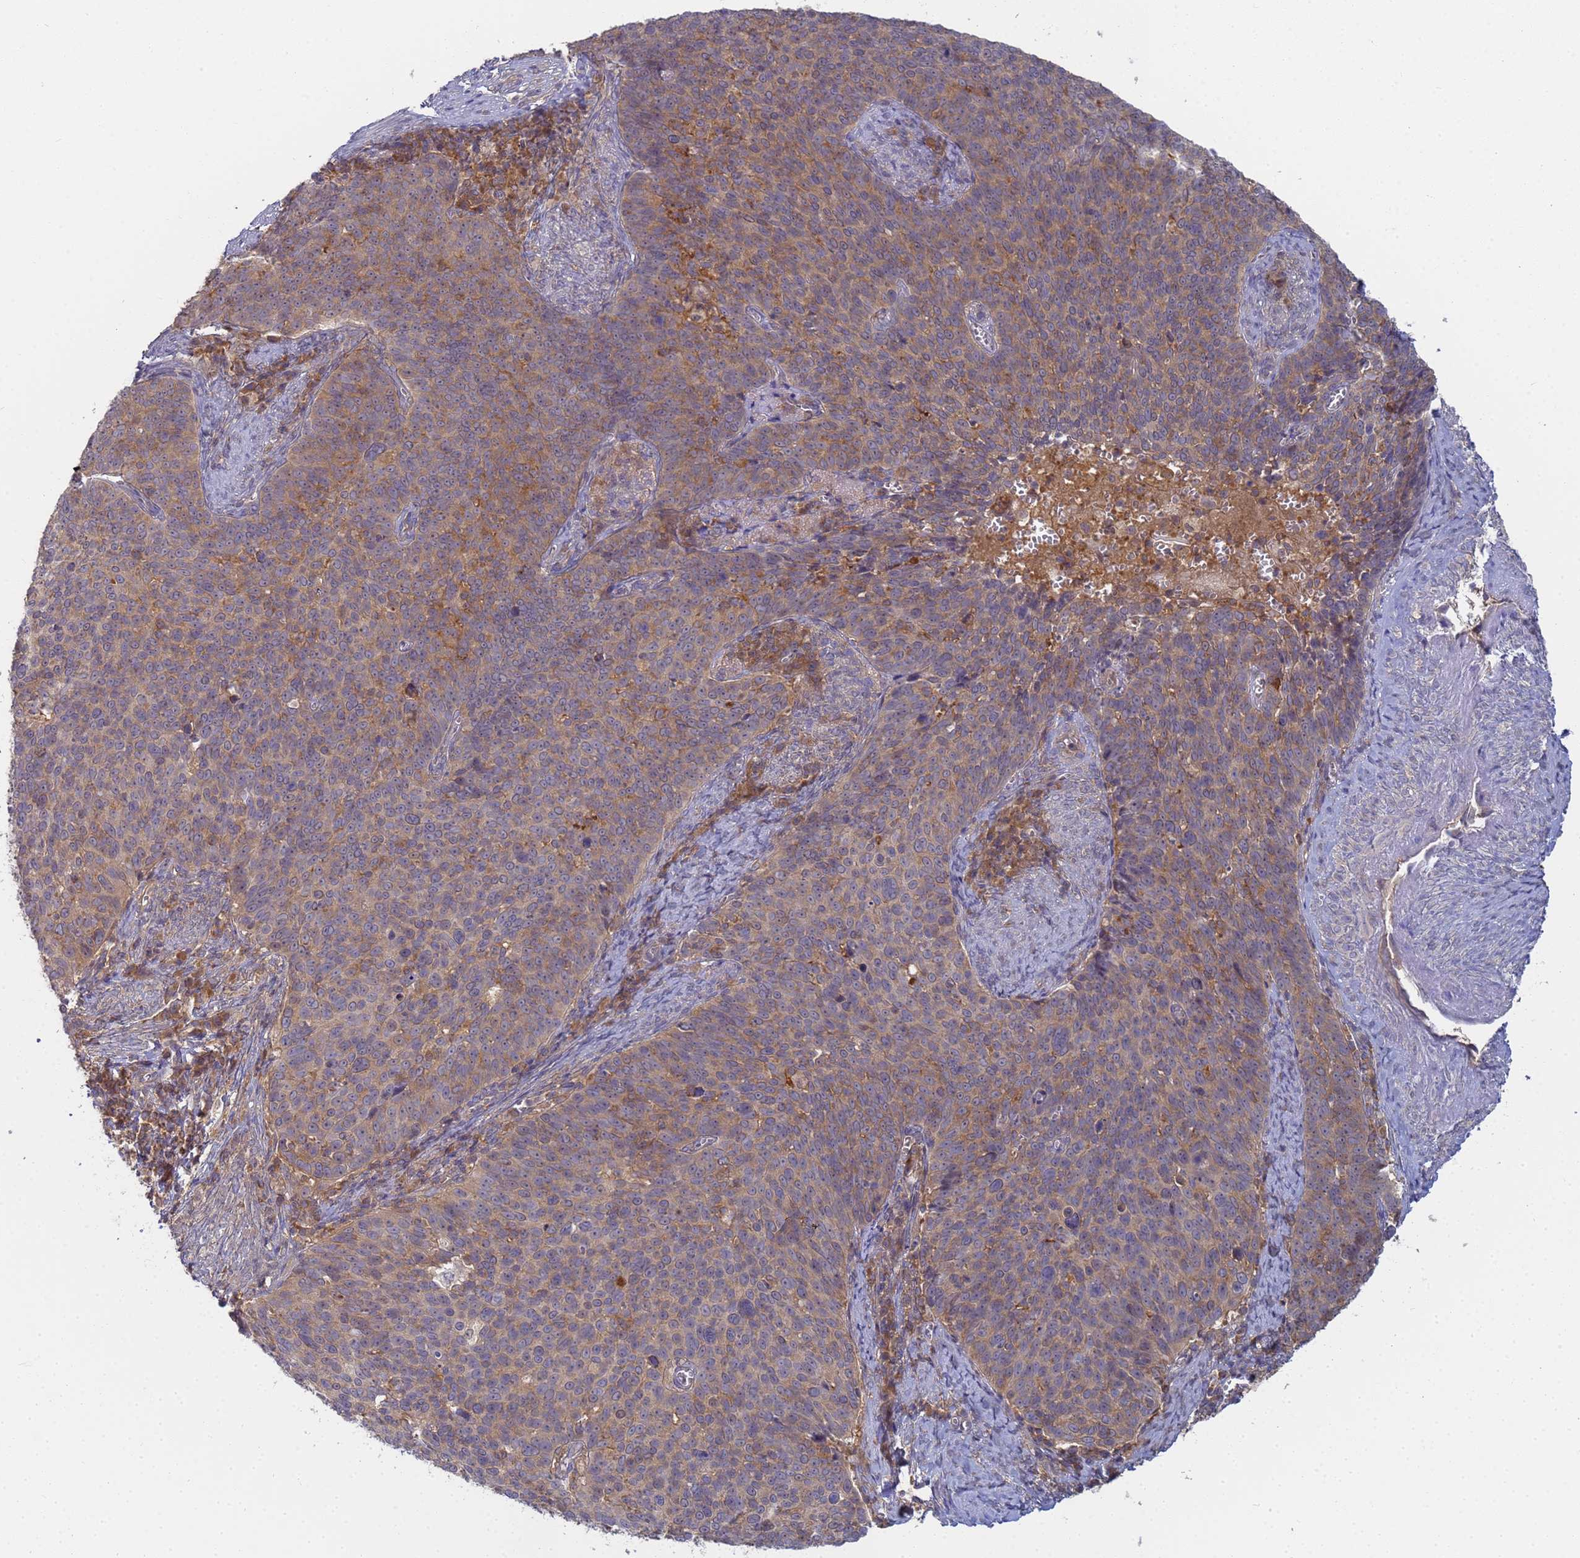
{"staining": {"intensity": "moderate", "quantity": "25%-75%", "location": "cytoplasmic/membranous"}, "tissue": "cervical cancer", "cell_type": "Tumor cells", "image_type": "cancer", "snomed": [{"axis": "morphology", "description": "Normal tissue, NOS"}, {"axis": "morphology", "description": "Squamous cell carcinoma, NOS"}, {"axis": "topography", "description": "Cervix"}], "caption": "Cervical squamous cell carcinoma was stained to show a protein in brown. There is medium levels of moderate cytoplasmic/membranous staining in approximately 25%-75% of tumor cells. (IHC, brightfield microscopy, high magnification).", "gene": "SHARPIN", "patient": {"sex": "female", "age": 39}}